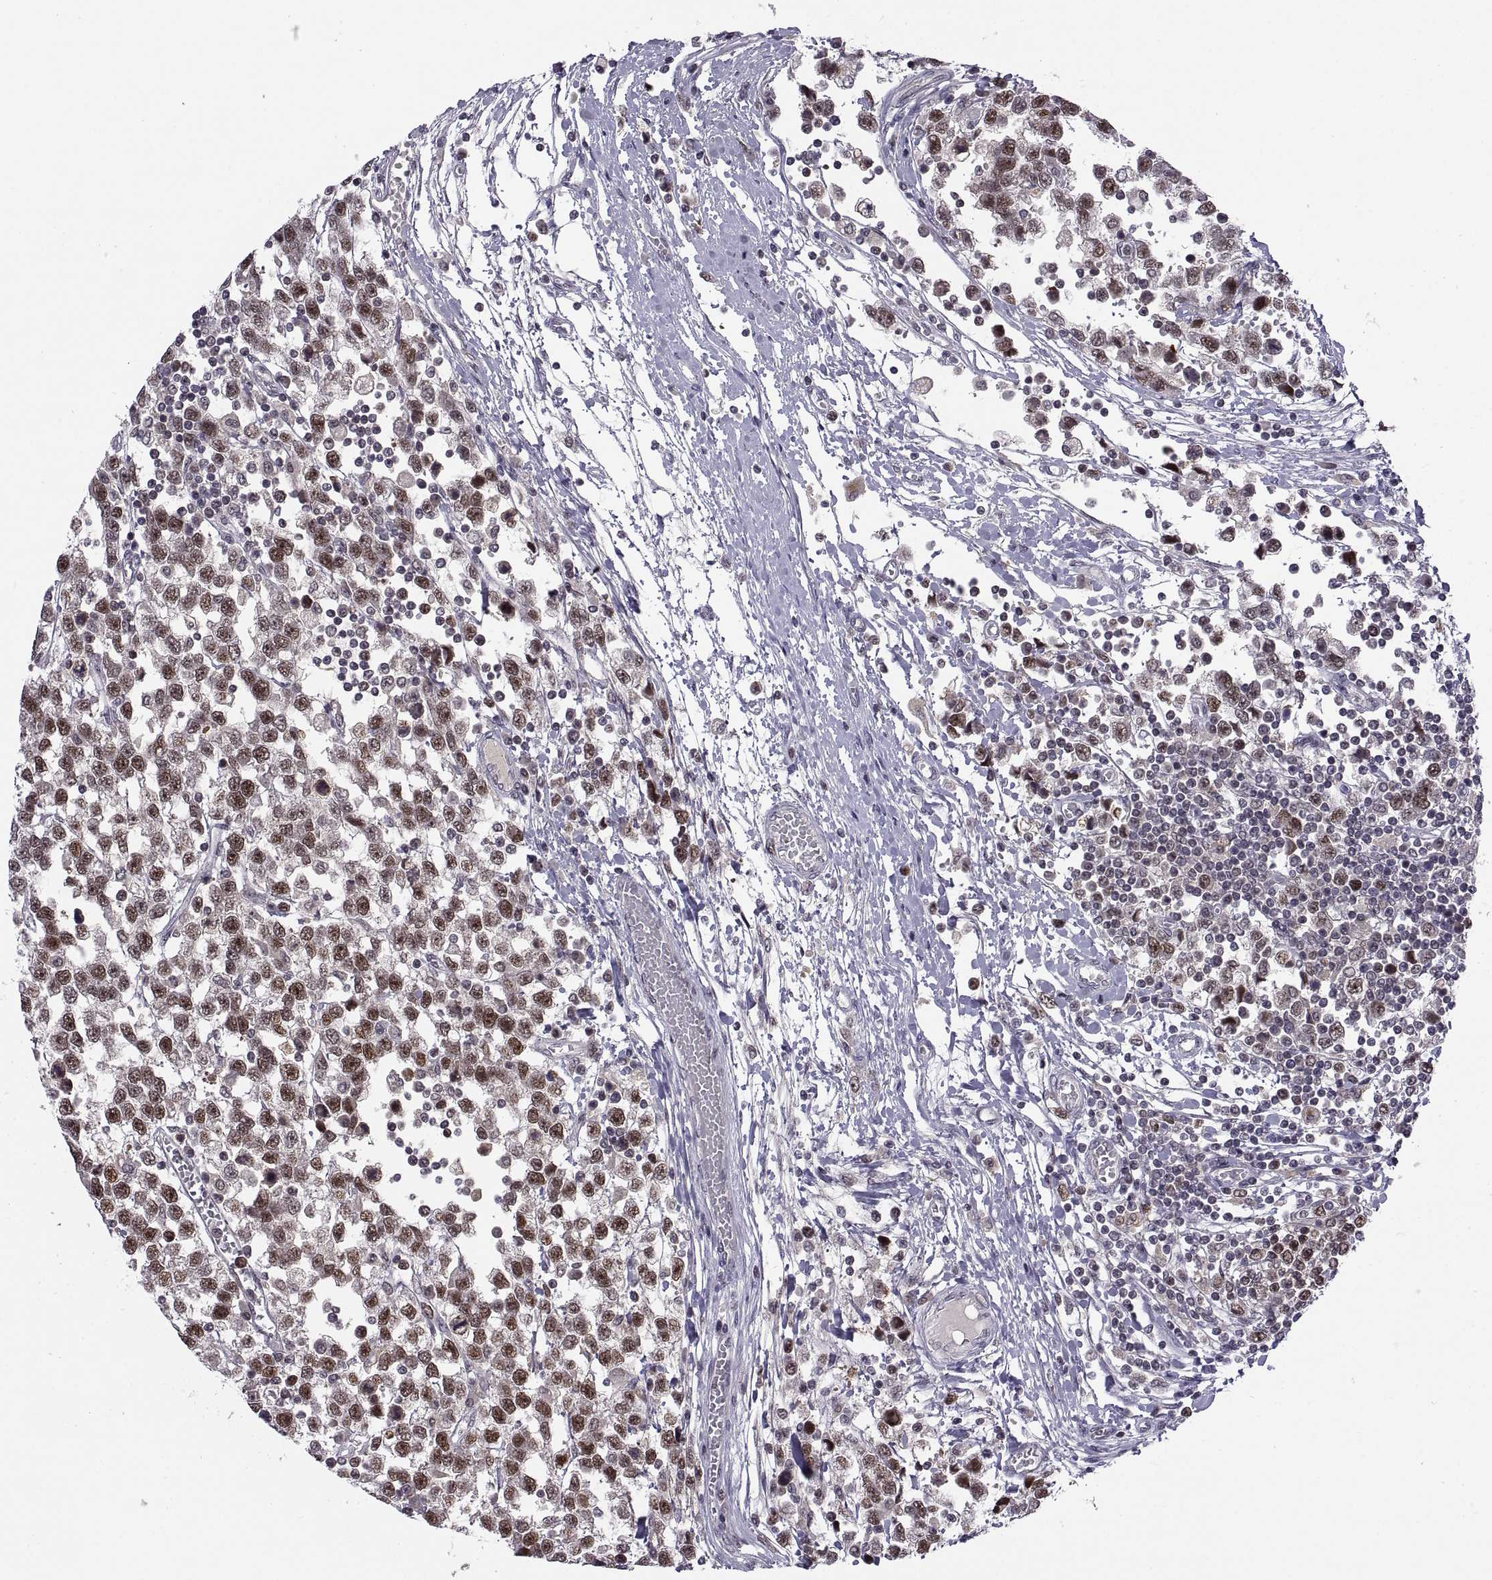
{"staining": {"intensity": "moderate", "quantity": "25%-75%", "location": "nuclear"}, "tissue": "testis cancer", "cell_type": "Tumor cells", "image_type": "cancer", "snomed": [{"axis": "morphology", "description": "Seminoma, NOS"}, {"axis": "topography", "description": "Testis"}], "caption": "Testis cancer (seminoma) tissue exhibits moderate nuclear expression in approximately 25%-75% of tumor cells", "gene": "CHFR", "patient": {"sex": "male", "age": 34}}